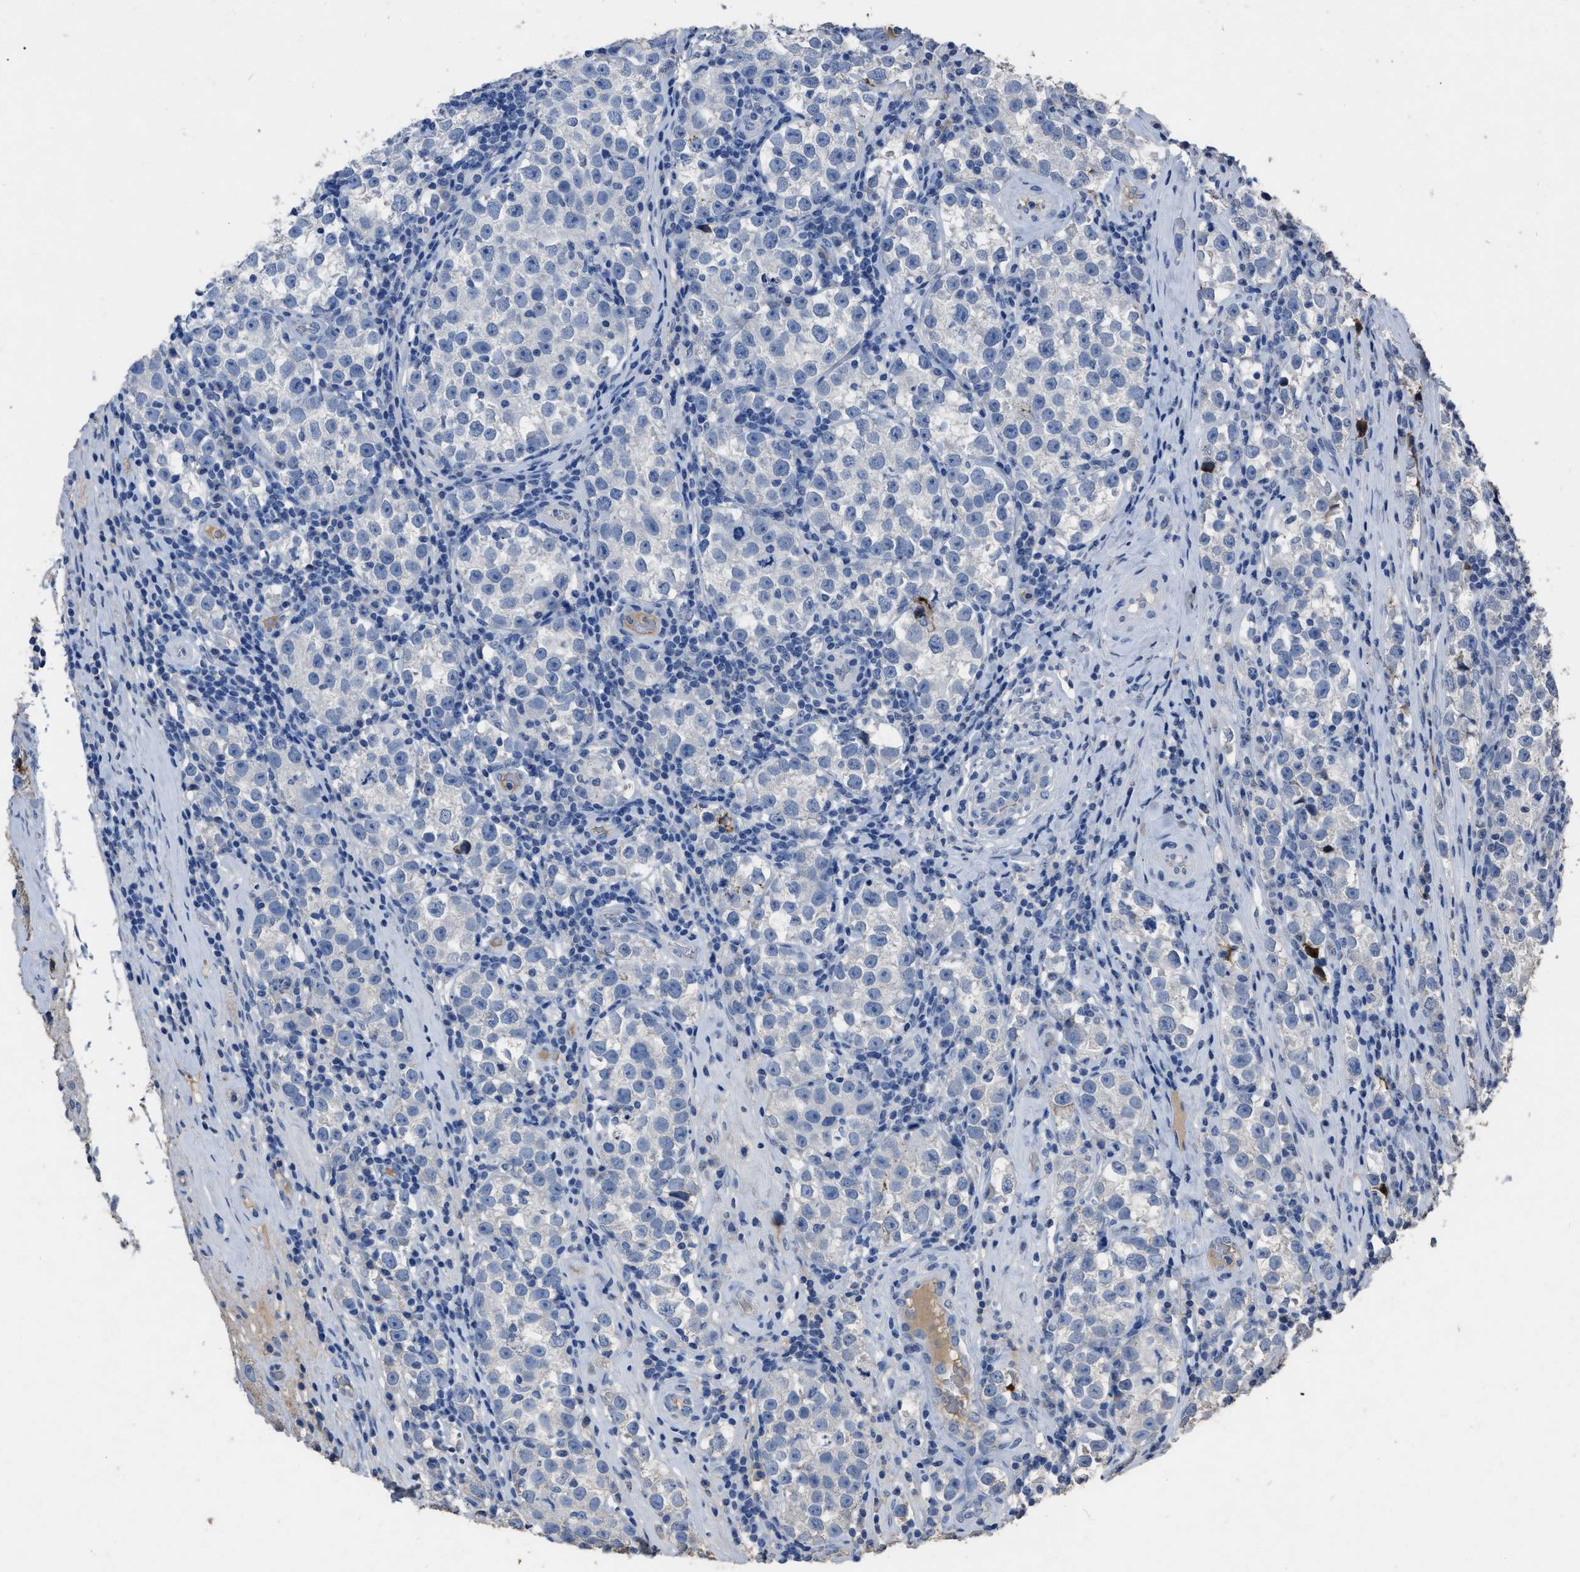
{"staining": {"intensity": "negative", "quantity": "none", "location": "none"}, "tissue": "testis cancer", "cell_type": "Tumor cells", "image_type": "cancer", "snomed": [{"axis": "morphology", "description": "Normal tissue, NOS"}, {"axis": "morphology", "description": "Seminoma, NOS"}, {"axis": "topography", "description": "Testis"}], "caption": "DAB immunohistochemical staining of seminoma (testis) exhibits no significant positivity in tumor cells. (Brightfield microscopy of DAB (3,3'-diaminobenzidine) immunohistochemistry (IHC) at high magnification).", "gene": "HABP2", "patient": {"sex": "male", "age": 43}}